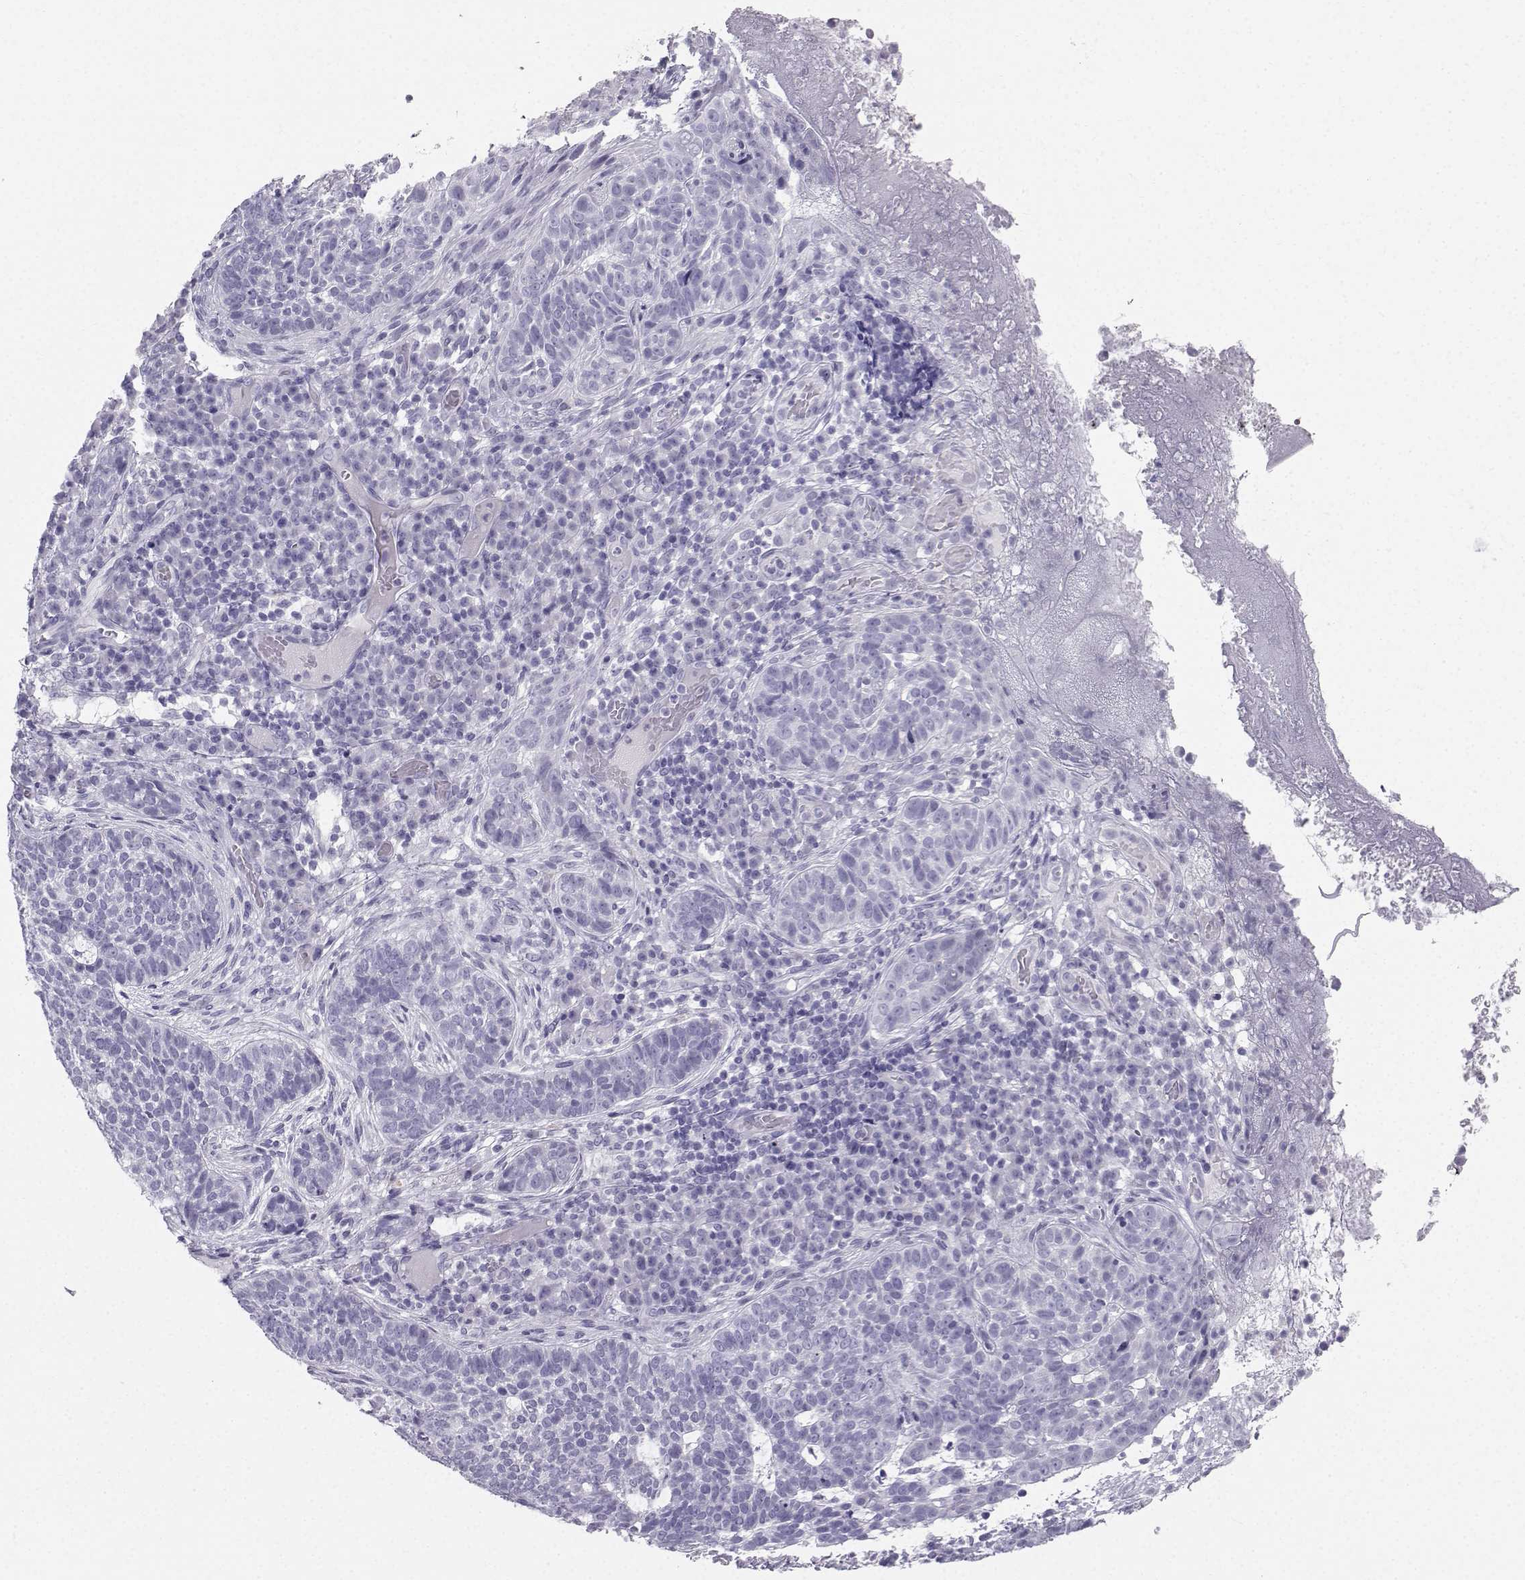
{"staining": {"intensity": "negative", "quantity": "none", "location": "none"}, "tissue": "skin cancer", "cell_type": "Tumor cells", "image_type": "cancer", "snomed": [{"axis": "morphology", "description": "Basal cell carcinoma"}, {"axis": "topography", "description": "Skin"}], "caption": "An IHC image of basal cell carcinoma (skin) is shown. There is no staining in tumor cells of basal cell carcinoma (skin).", "gene": "IQCD", "patient": {"sex": "female", "age": 69}}